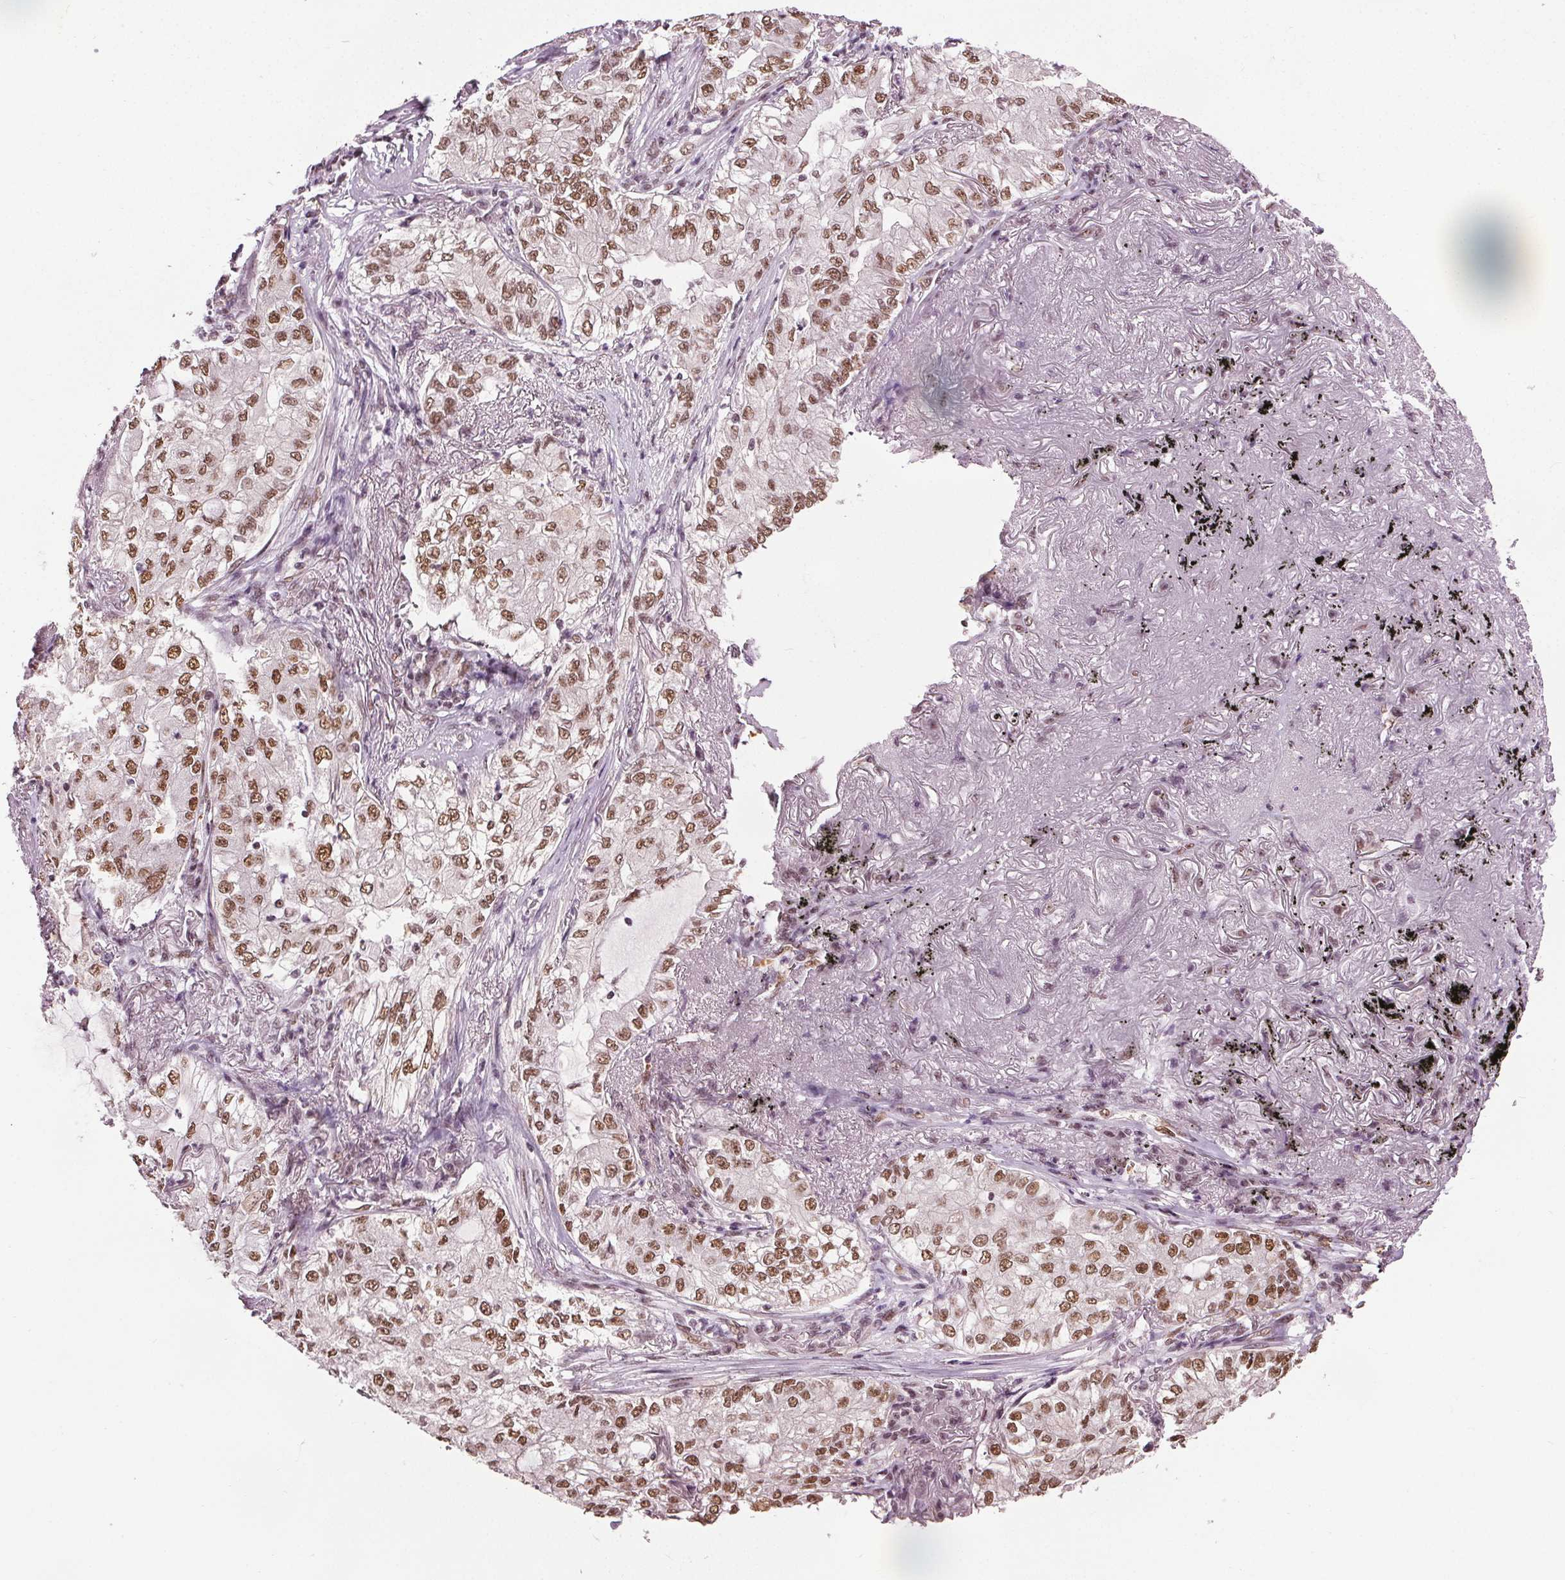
{"staining": {"intensity": "moderate", "quantity": ">75%", "location": "nuclear"}, "tissue": "lung cancer", "cell_type": "Tumor cells", "image_type": "cancer", "snomed": [{"axis": "morphology", "description": "Adenocarcinoma, NOS"}, {"axis": "topography", "description": "Lung"}], "caption": "Immunohistochemistry image of neoplastic tissue: adenocarcinoma (lung) stained using immunohistochemistry (IHC) shows medium levels of moderate protein expression localized specifically in the nuclear of tumor cells, appearing as a nuclear brown color.", "gene": "IWS1", "patient": {"sex": "female", "age": 73}}